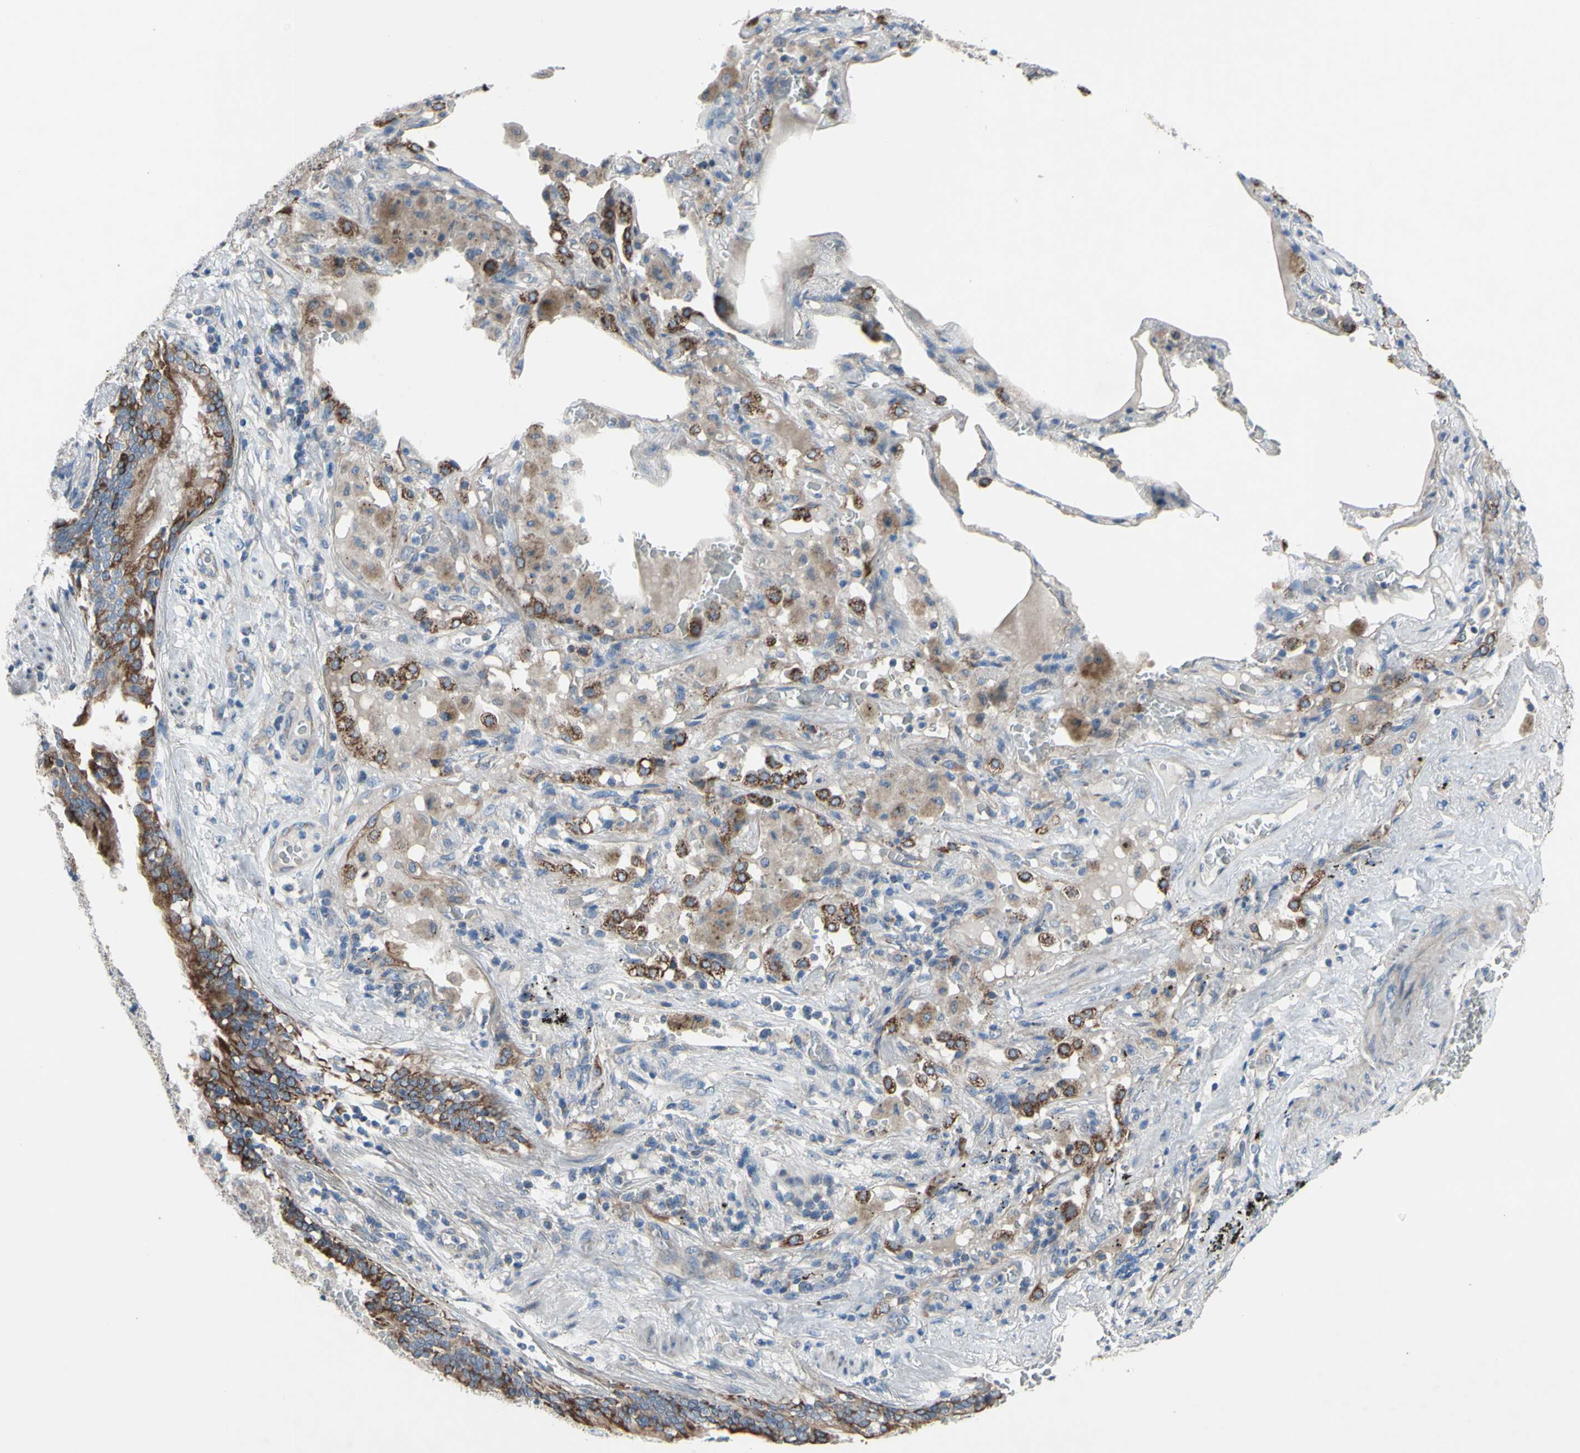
{"staining": {"intensity": "moderate", "quantity": "25%-75%", "location": "cytoplasmic/membranous"}, "tissue": "lung cancer", "cell_type": "Tumor cells", "image_type": "cancer", "snomed": [{"axis": "morphology", "description": "Squamous cell carcinoma, NOS"}, {"axis": "topography", "description": "Lung"}], "caption": "Human lung cancer stained for a protein (brown) reveals moderate cytoplasmic/membranous positive expression in about 25%-75% of tumor cells.", "gene": "GRAMD2B", "patient": {"sex": "male", "age": 57}}